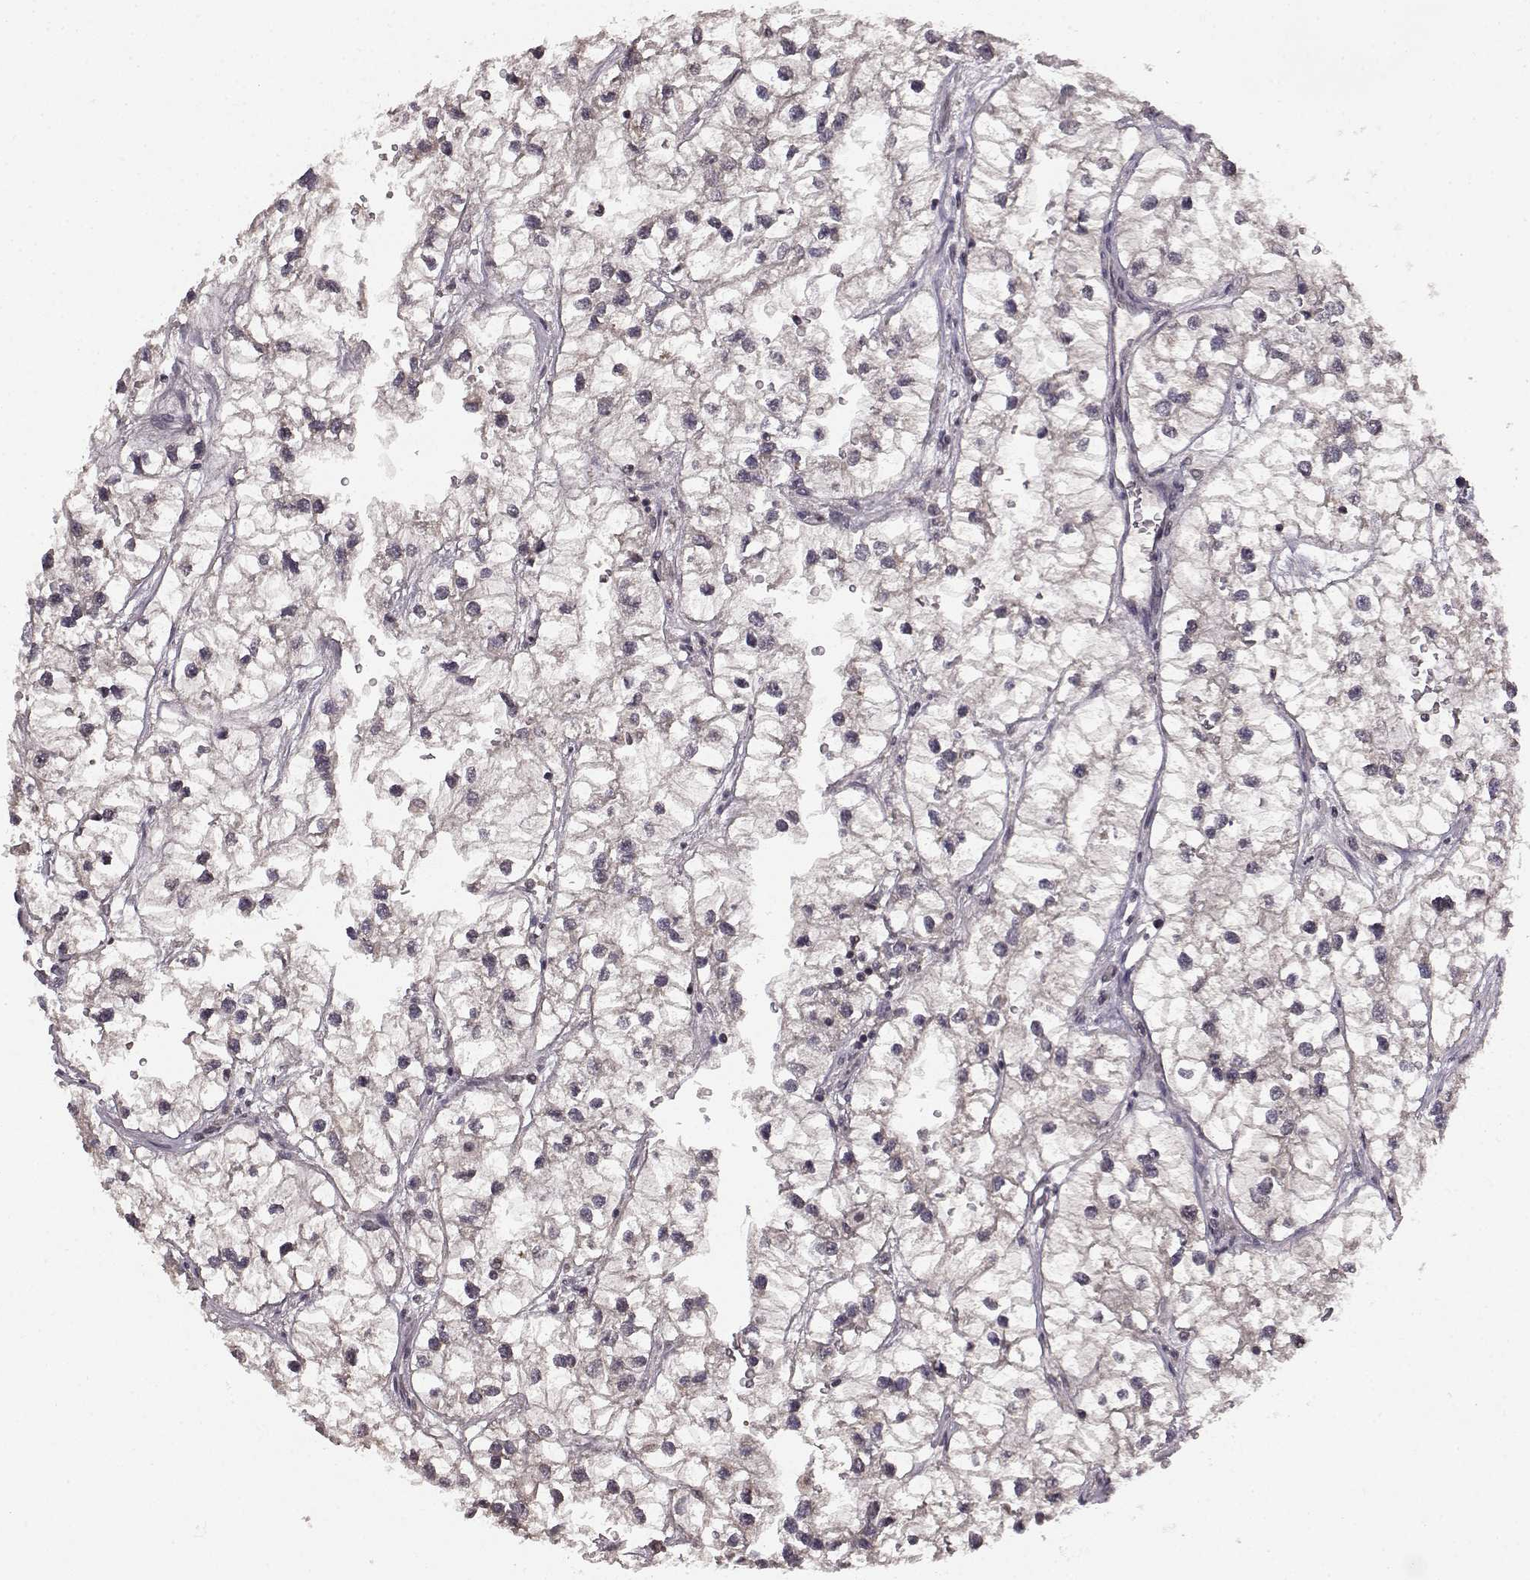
{"staining": {"intensity": "negative", "quantity": "none", "location": "none"}, "tissue": "renal cancer", "cell_type": "Tumor cells", "image_type": "cancer", "snomed": [{"axis": "morphology", "description": "Adenocarcinoma, NOS"}, {"axis": "topography", "description": "Kidney"}], "caption": "Tumor cells are negative for protein expression in human renal cancer.", "gene": "NTRK2", "patient": {"sex": "male", "age": 59}}